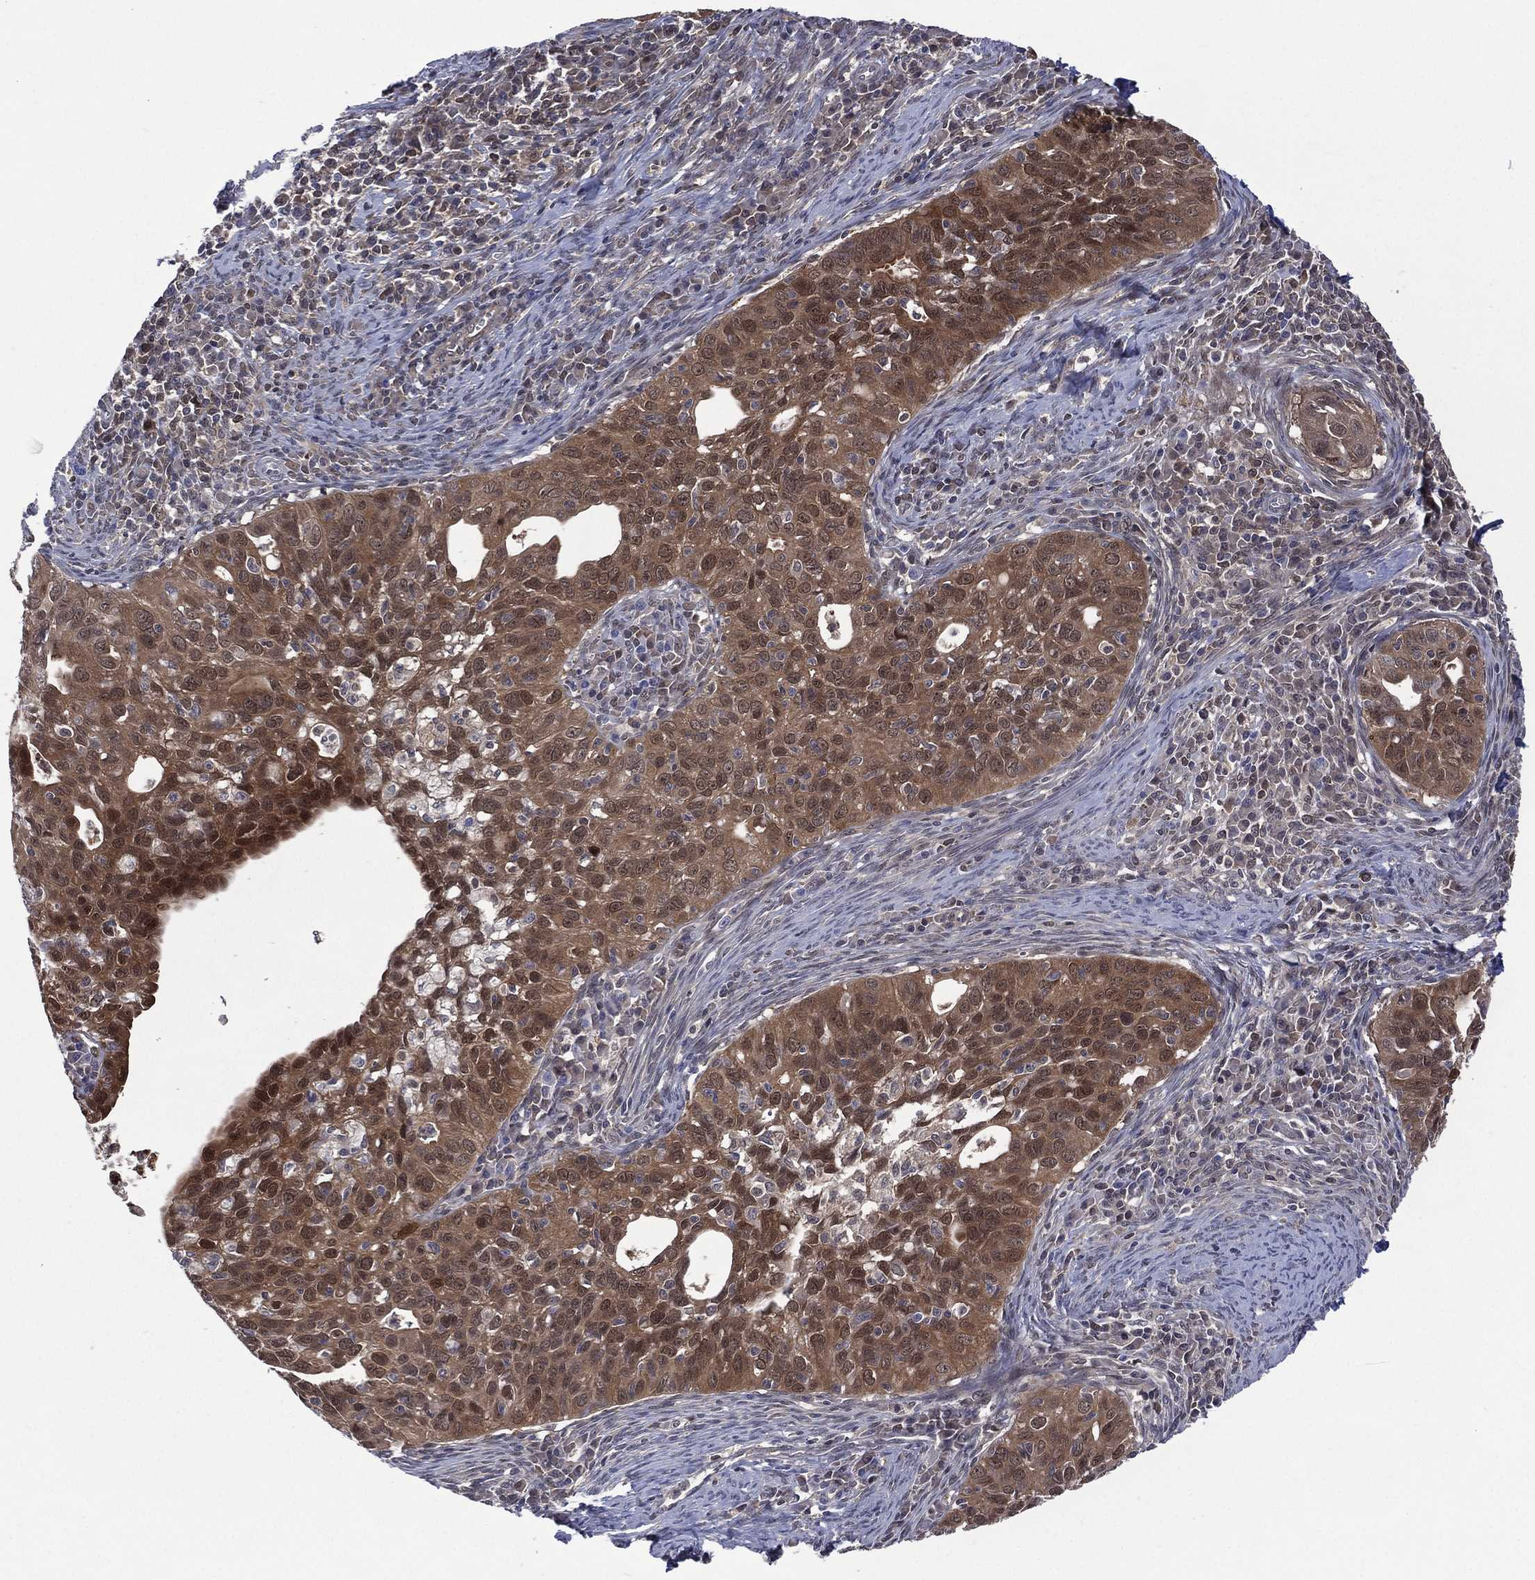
{"staining": {"intensity": "moderate", "quantity": "25%-75%", "location": "cytoplasmic/membranous,nuclear"}, "tissue": "cervical cancer", "cell_type": "Tumor cells", "image_type": "cancer", "snomed": [{"axis": "morphology", "description": "Squamous cell carcinoma, NOS"}, {"axis": "topography", "description": "Cervix"}], "caption": "A photomicrograph of human cervical cancer stained for a protein exhibits moderate cytoplasmic/membranous and nuclear brown staining in tumor cells. The staining was performed using DAB (3,3'-diaminobenzidine), with brown indicating positive protein expression. Nuclei are stained blue with hematoxylin.", "gene": "MTAP", "patient": {"sex": "female", "age": 26}}